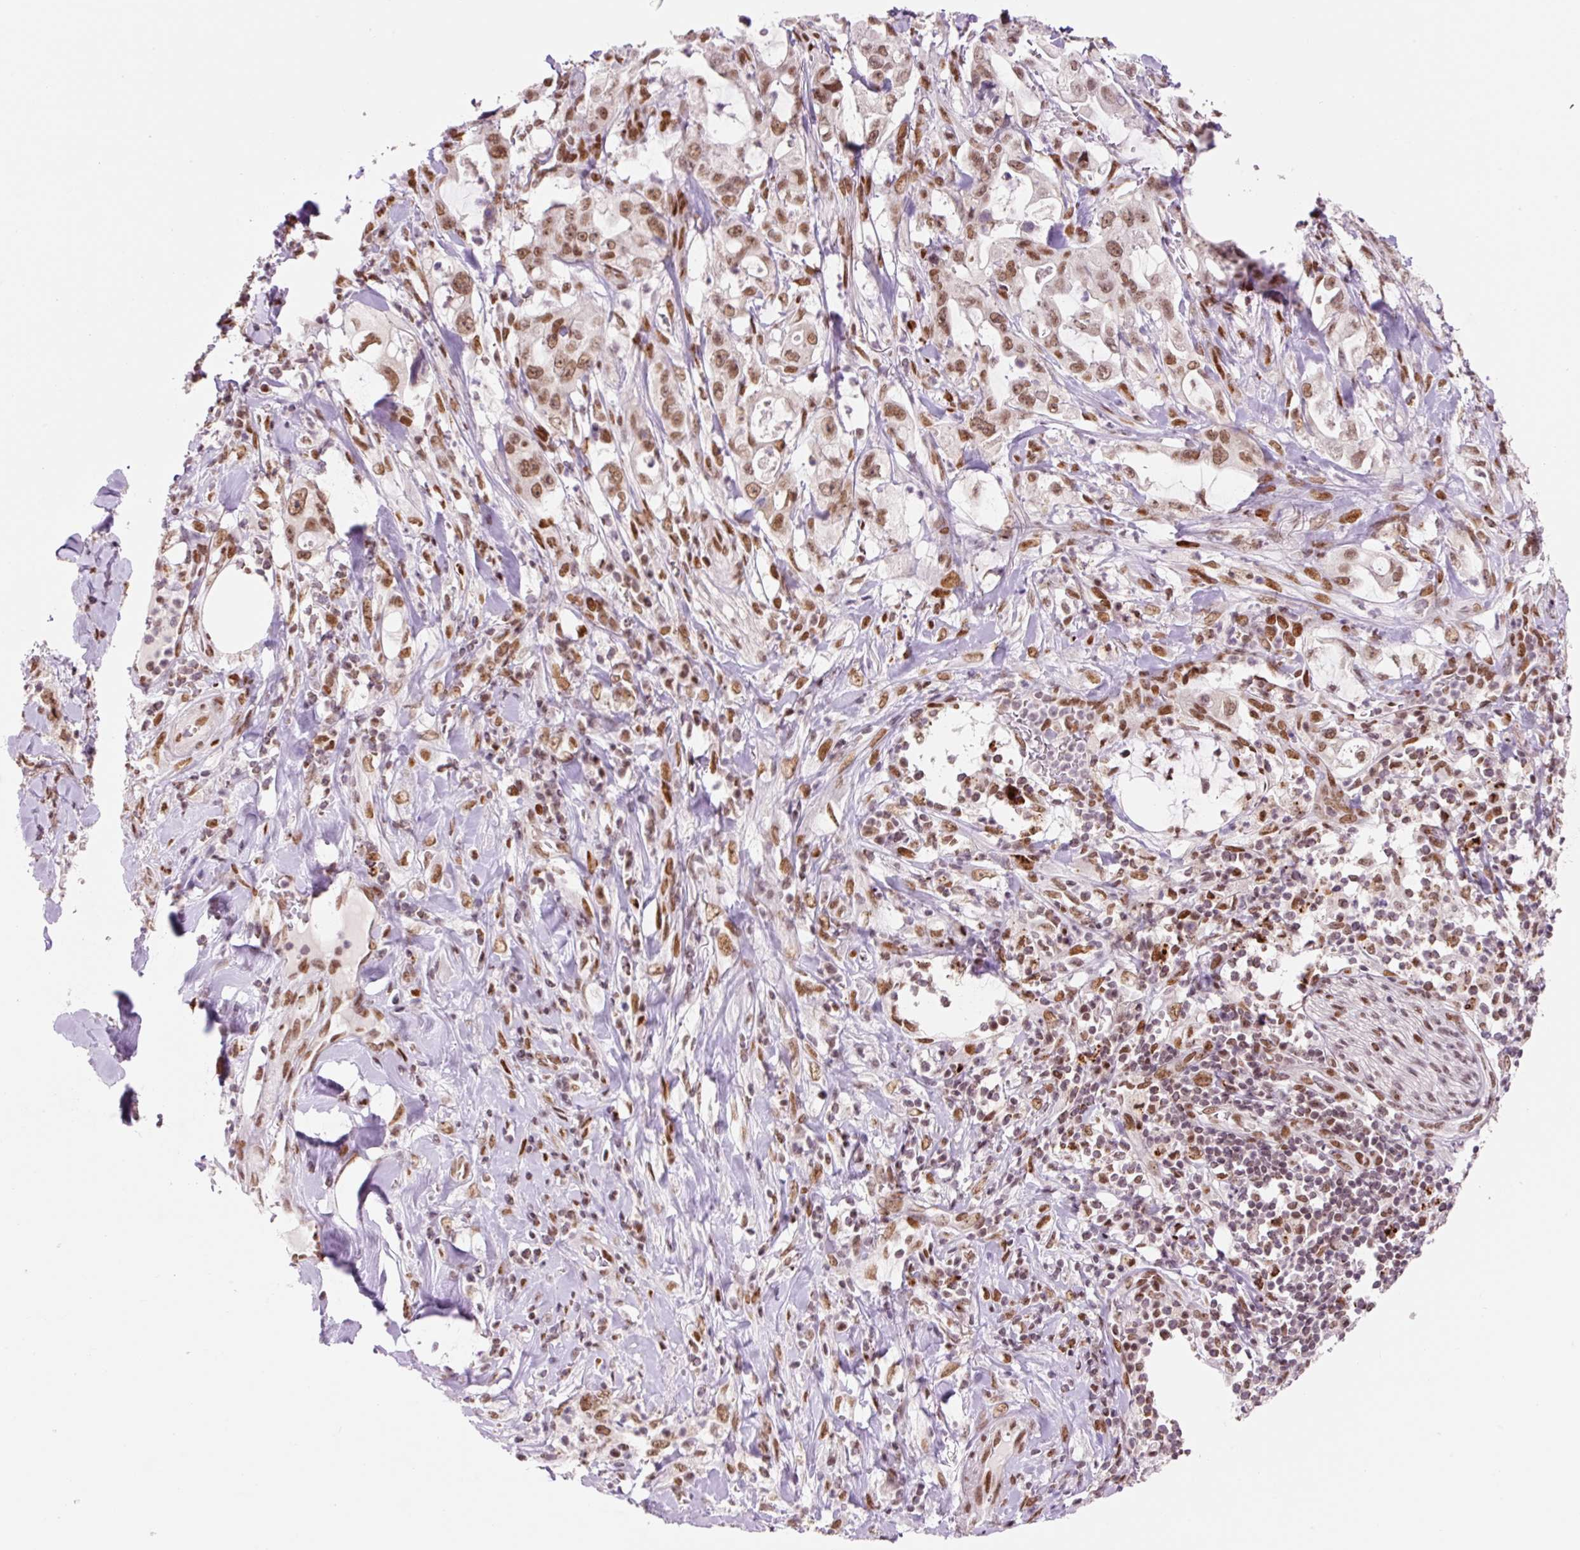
{"staining": {"intensity": "moderate", "quantity": ">75%", "location": "nuclear"}, "tissue": "pancreatic cancer", "cell_type": "Tumor cells", "image_type": "cancer", "snomed": [{"axis": "morphology", "description": "Adenocarcinoma, NOS"}, {"axis": "topography", "description": "Pancreas"}], "caption": "Human adenocarcinoma (pancreatic) stained for a protein (brown) reveals moderate nuclear positive positivity in approximately >75% of tumor cells.", "gene": "CCNL2", "patient": {"sex": "female", "age": 61}}